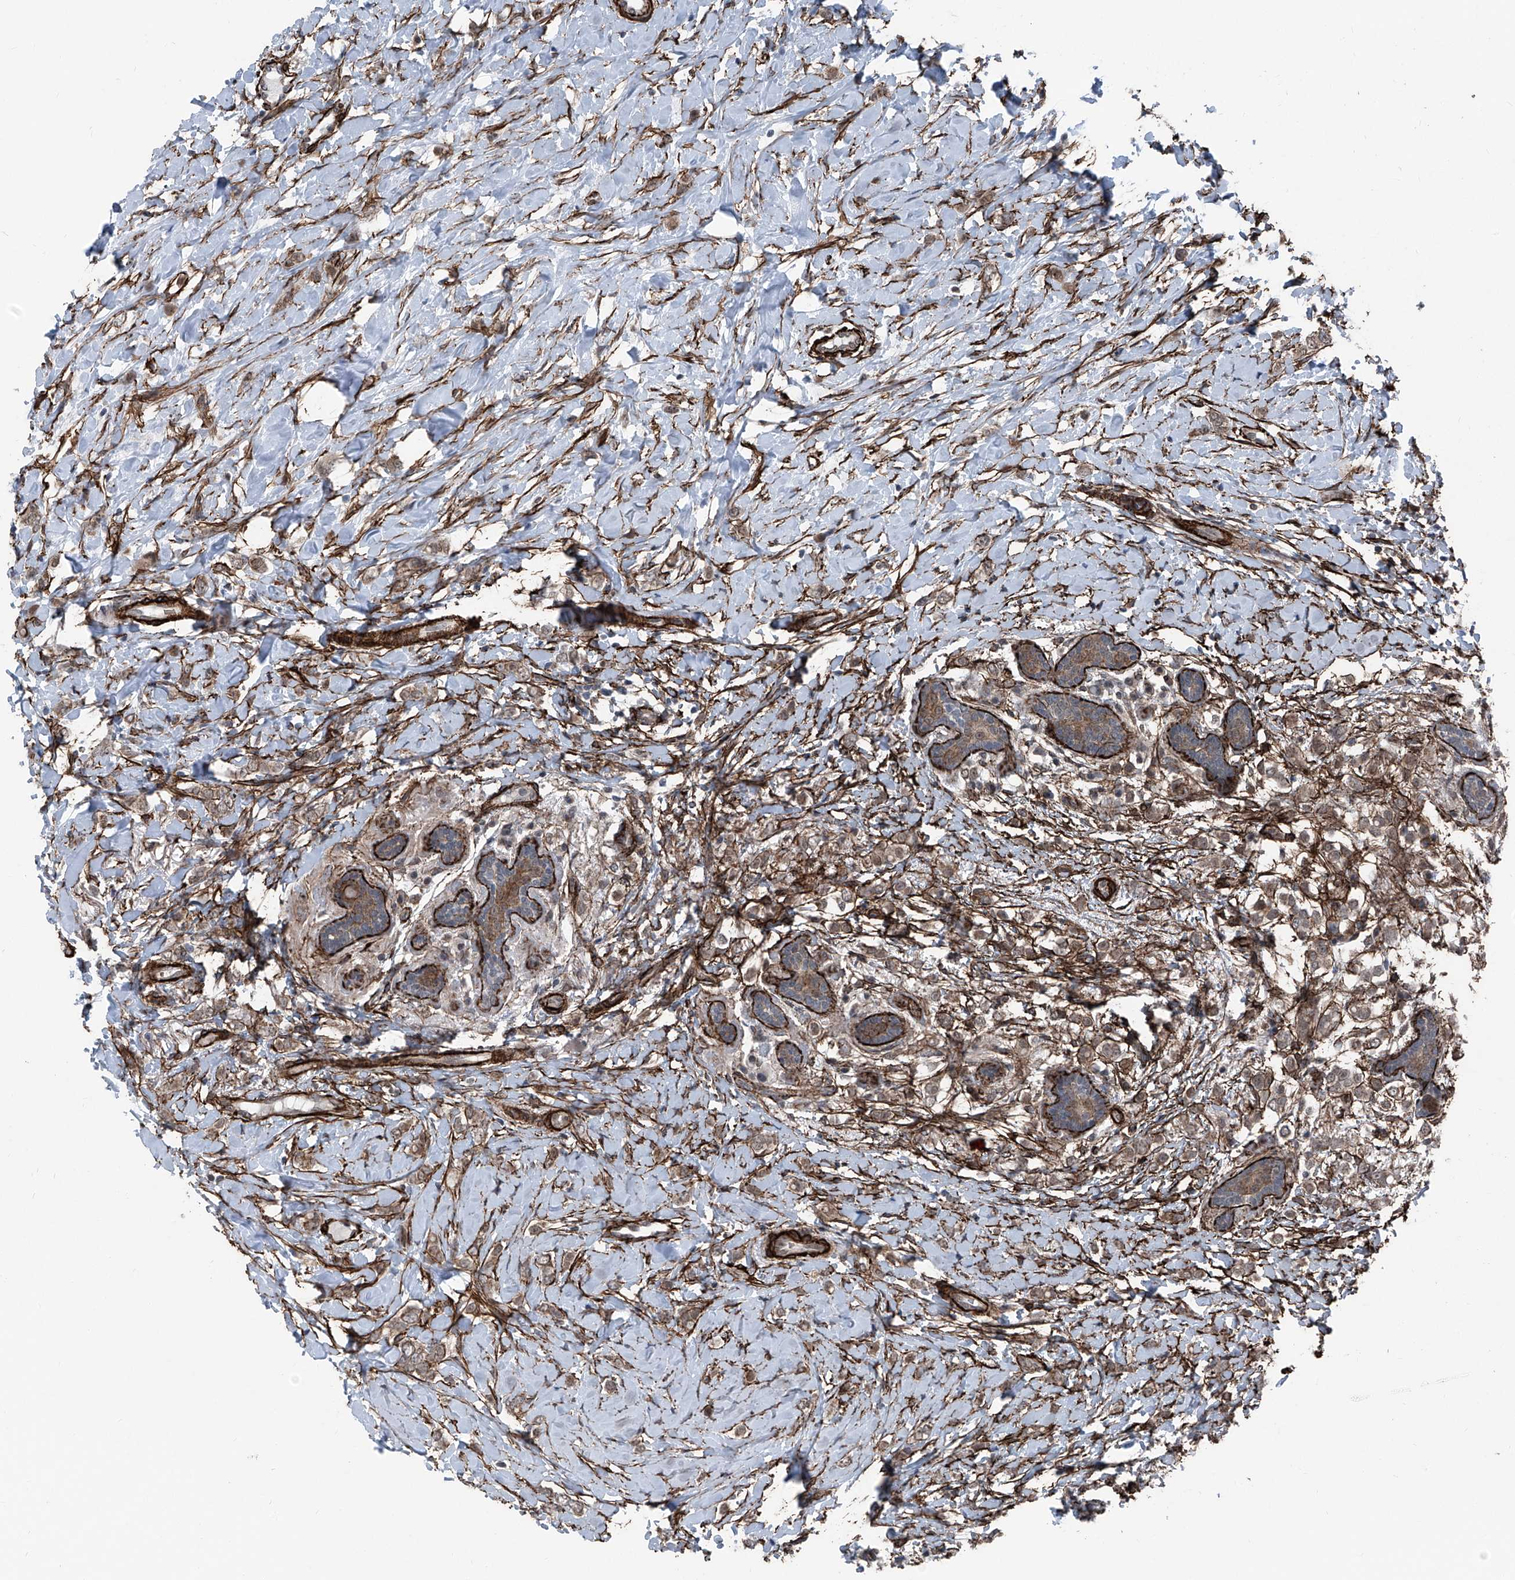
{"staining": {"intensity": "moderate", "quantity": "<25%", "location": "cytoplasmic/membranous"}, "tissue": "breast cancer", "cell_type": "Tumor cells", "image_type": "cancer", "snomed": [{"axis": "morphology", "description": "Normal tissue, NOS"}, {"axis": "morphology", "description": "Lobular carcinoma"}, {"axis": "topography", "description": "Breast"}], "caption": "Tumor cells demonstrate low levels of moderate cytoplasmic/membranous positivity in approximately <25% of cells in human lobular carcinoma (breast).", "gene": "COA7", "patient": {"sex": "female", "age": 47}}